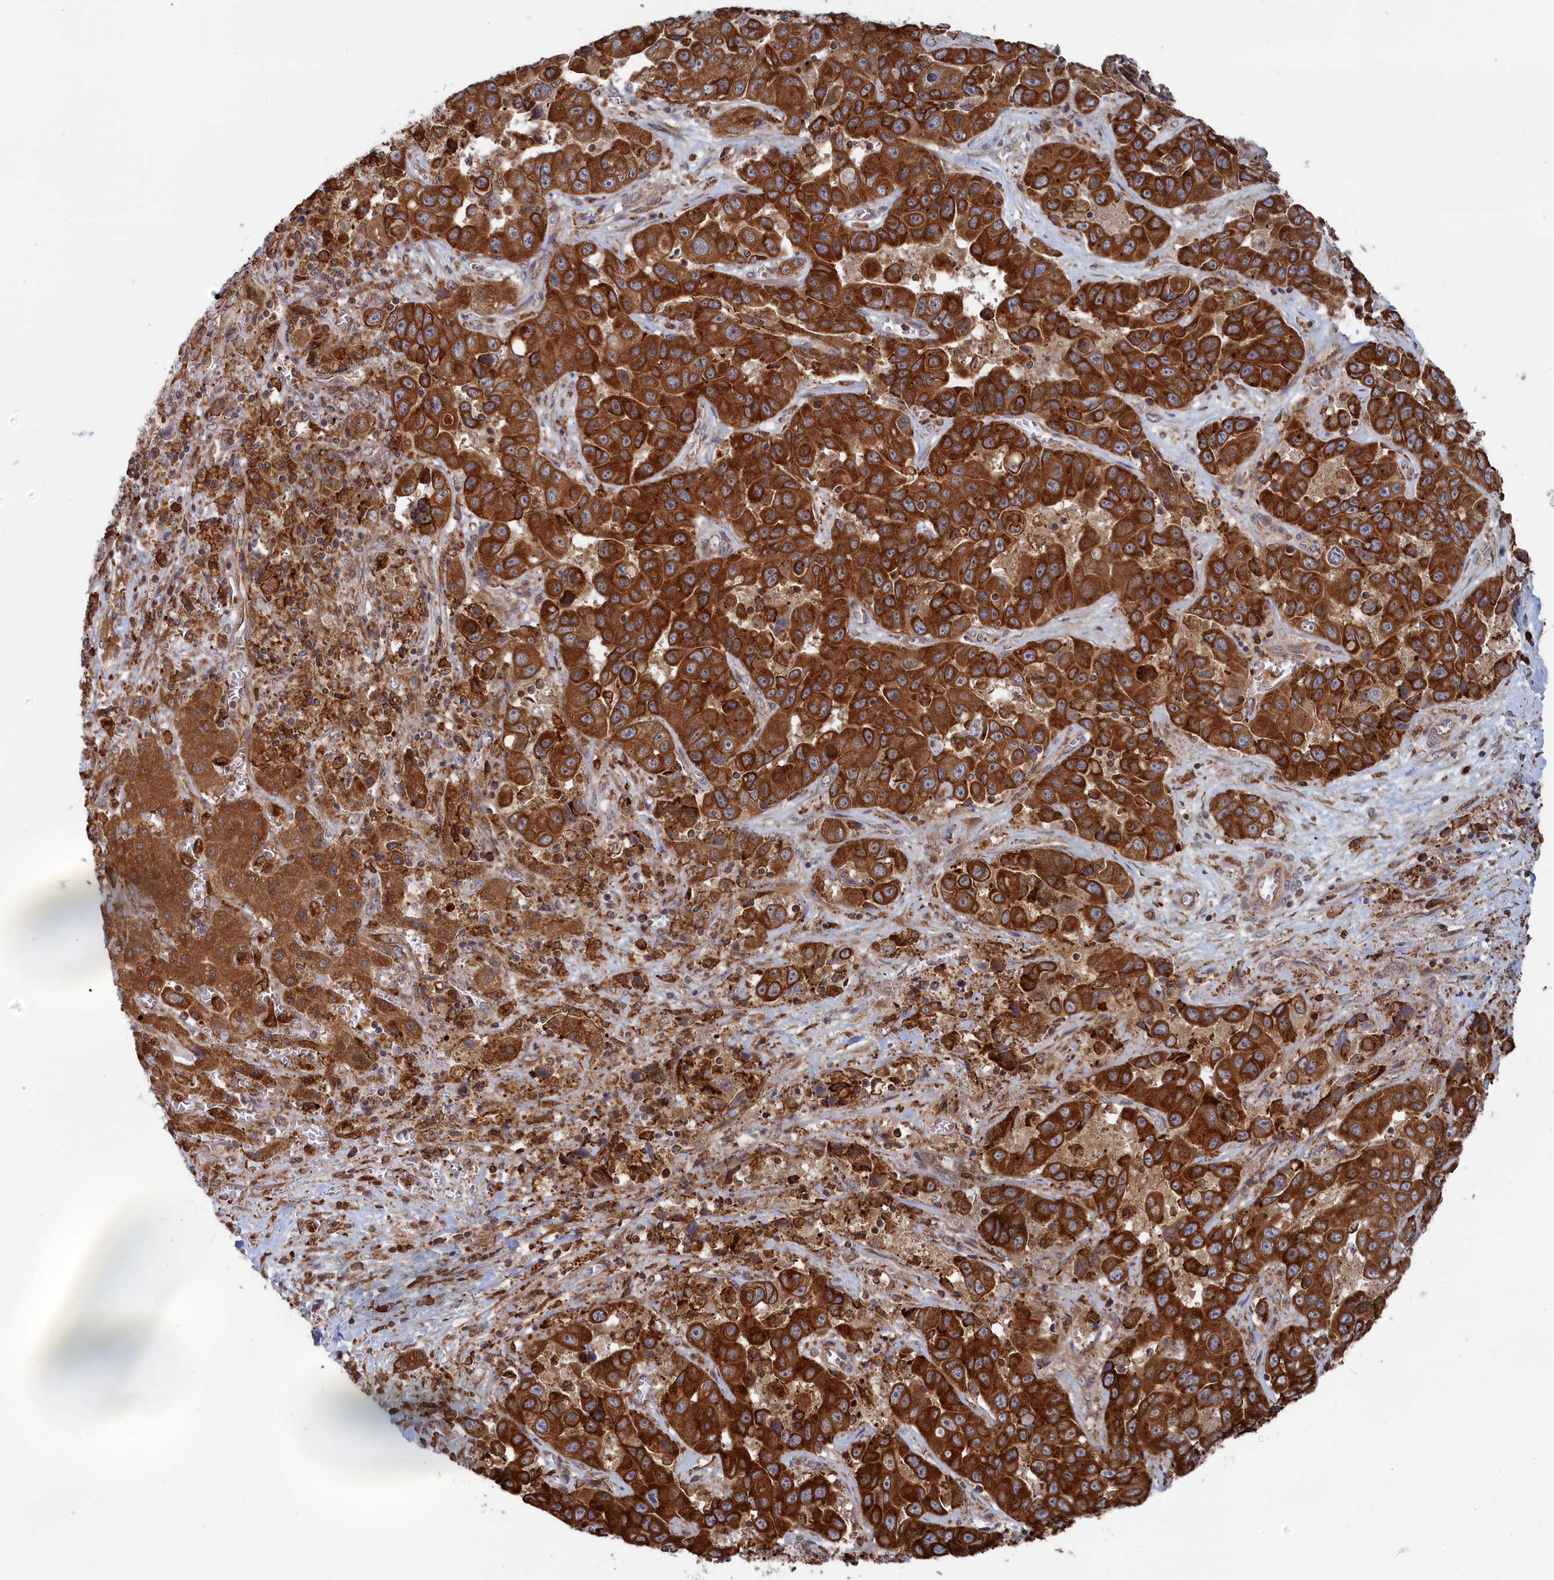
{"staining": {"intensity": "strong", "quantity": ">75%", "location": "cytoplasmic/membranous"}, "tissue": "liver cancer", "cell_type": "Tumor cells", "image_type": "cancer", "snomed": [{"axis": "morphology", "description": "Cholangiocarcinoma"}, {"axis": "topography", "description": "Liver"}], "caption": "Liver cholangiocarcinoma stained with a protein marker exhibits strong staining in tumor cells.", "gene": "BPIFB6", "patient": {"sex": "female", "age": 52}}